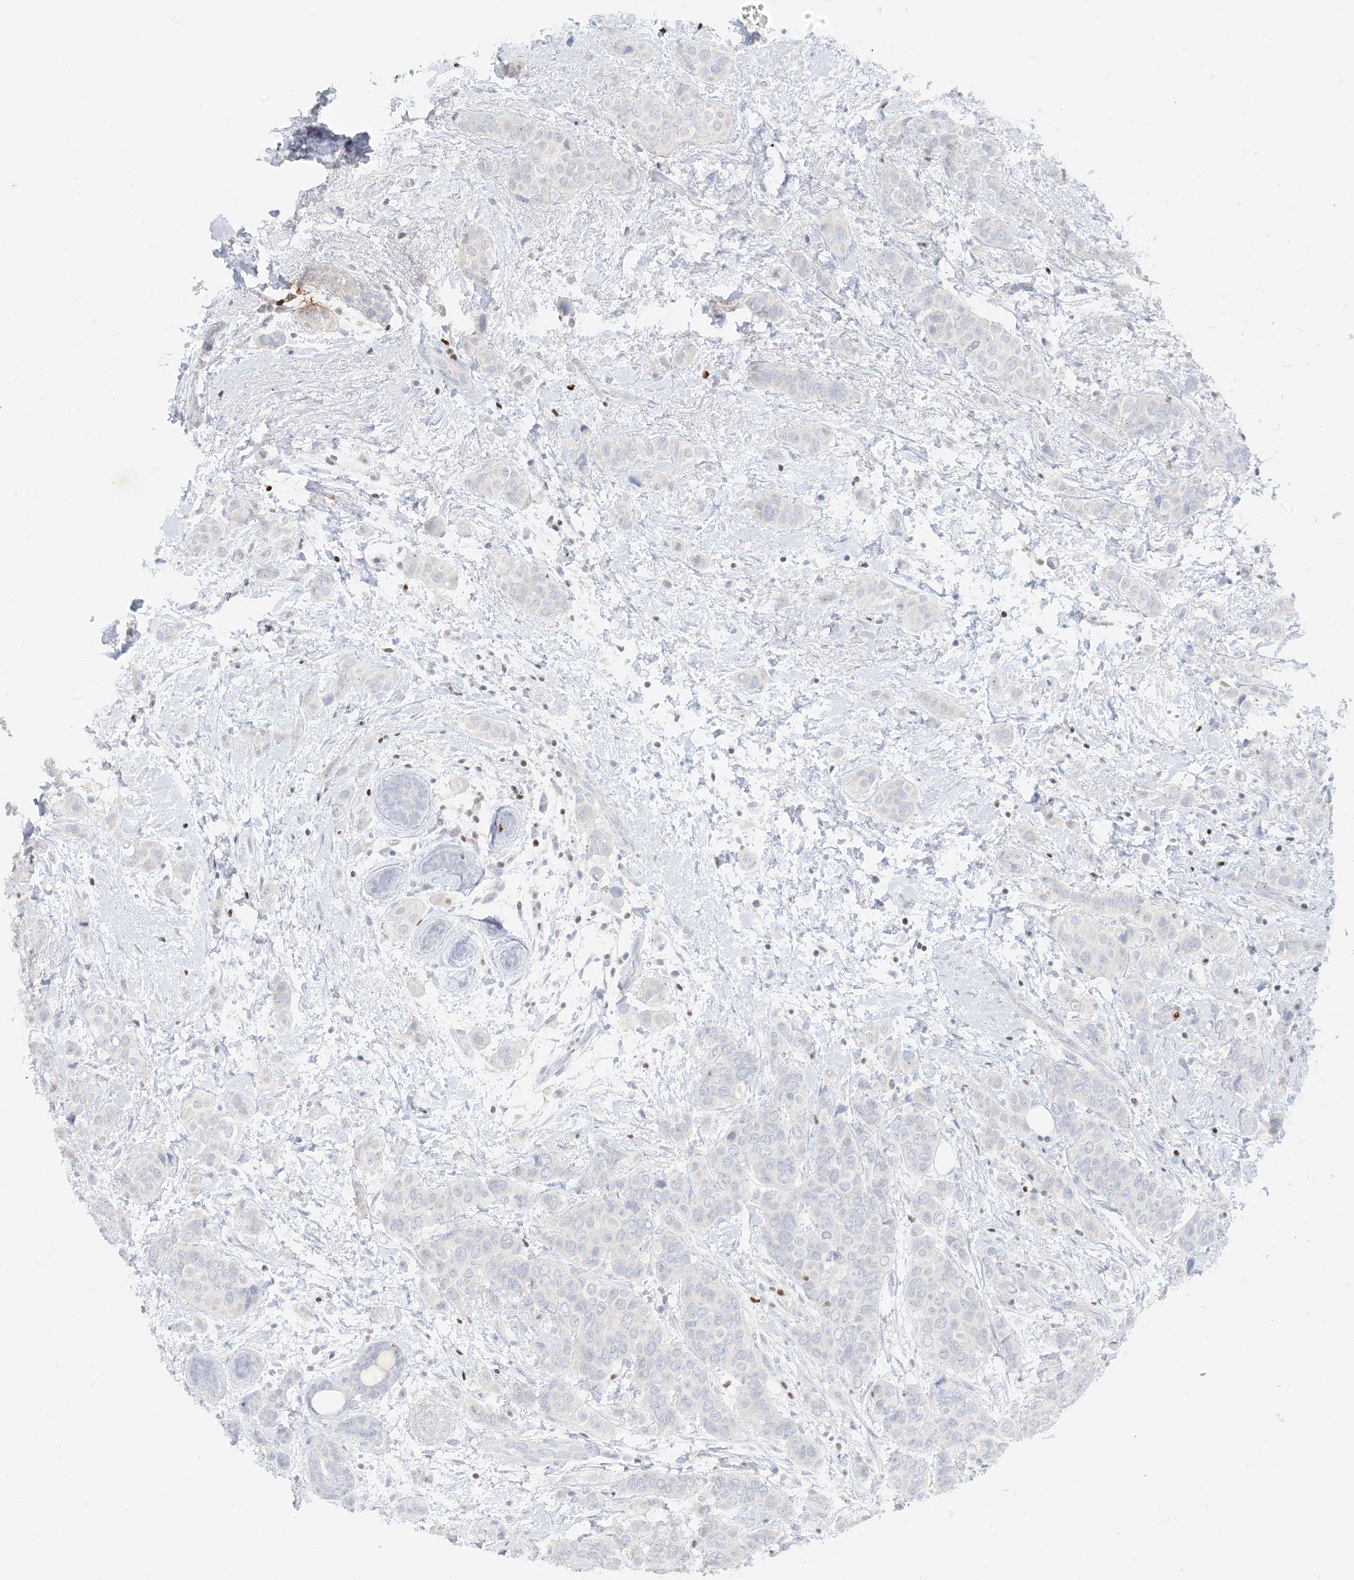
{"staining": {"intensity": "negative", "quantity": "none", "location": "none"}, "tissue": "breast cancer", "cell_type": "Tumor cells", "image_type": "cancer", "snomed": [{"axis": "morphology", "description": "Lobular carcinoma"}, {"axis": "topography", "description": "Breast"}], "caption": "An immunohistochemistry image of breast lobular carcinoma is shown. There is no staining in tumor cells of breast lobular carcinoma.", "gene": "TBX21", "patient": {"sex": "female", "age": 51}}